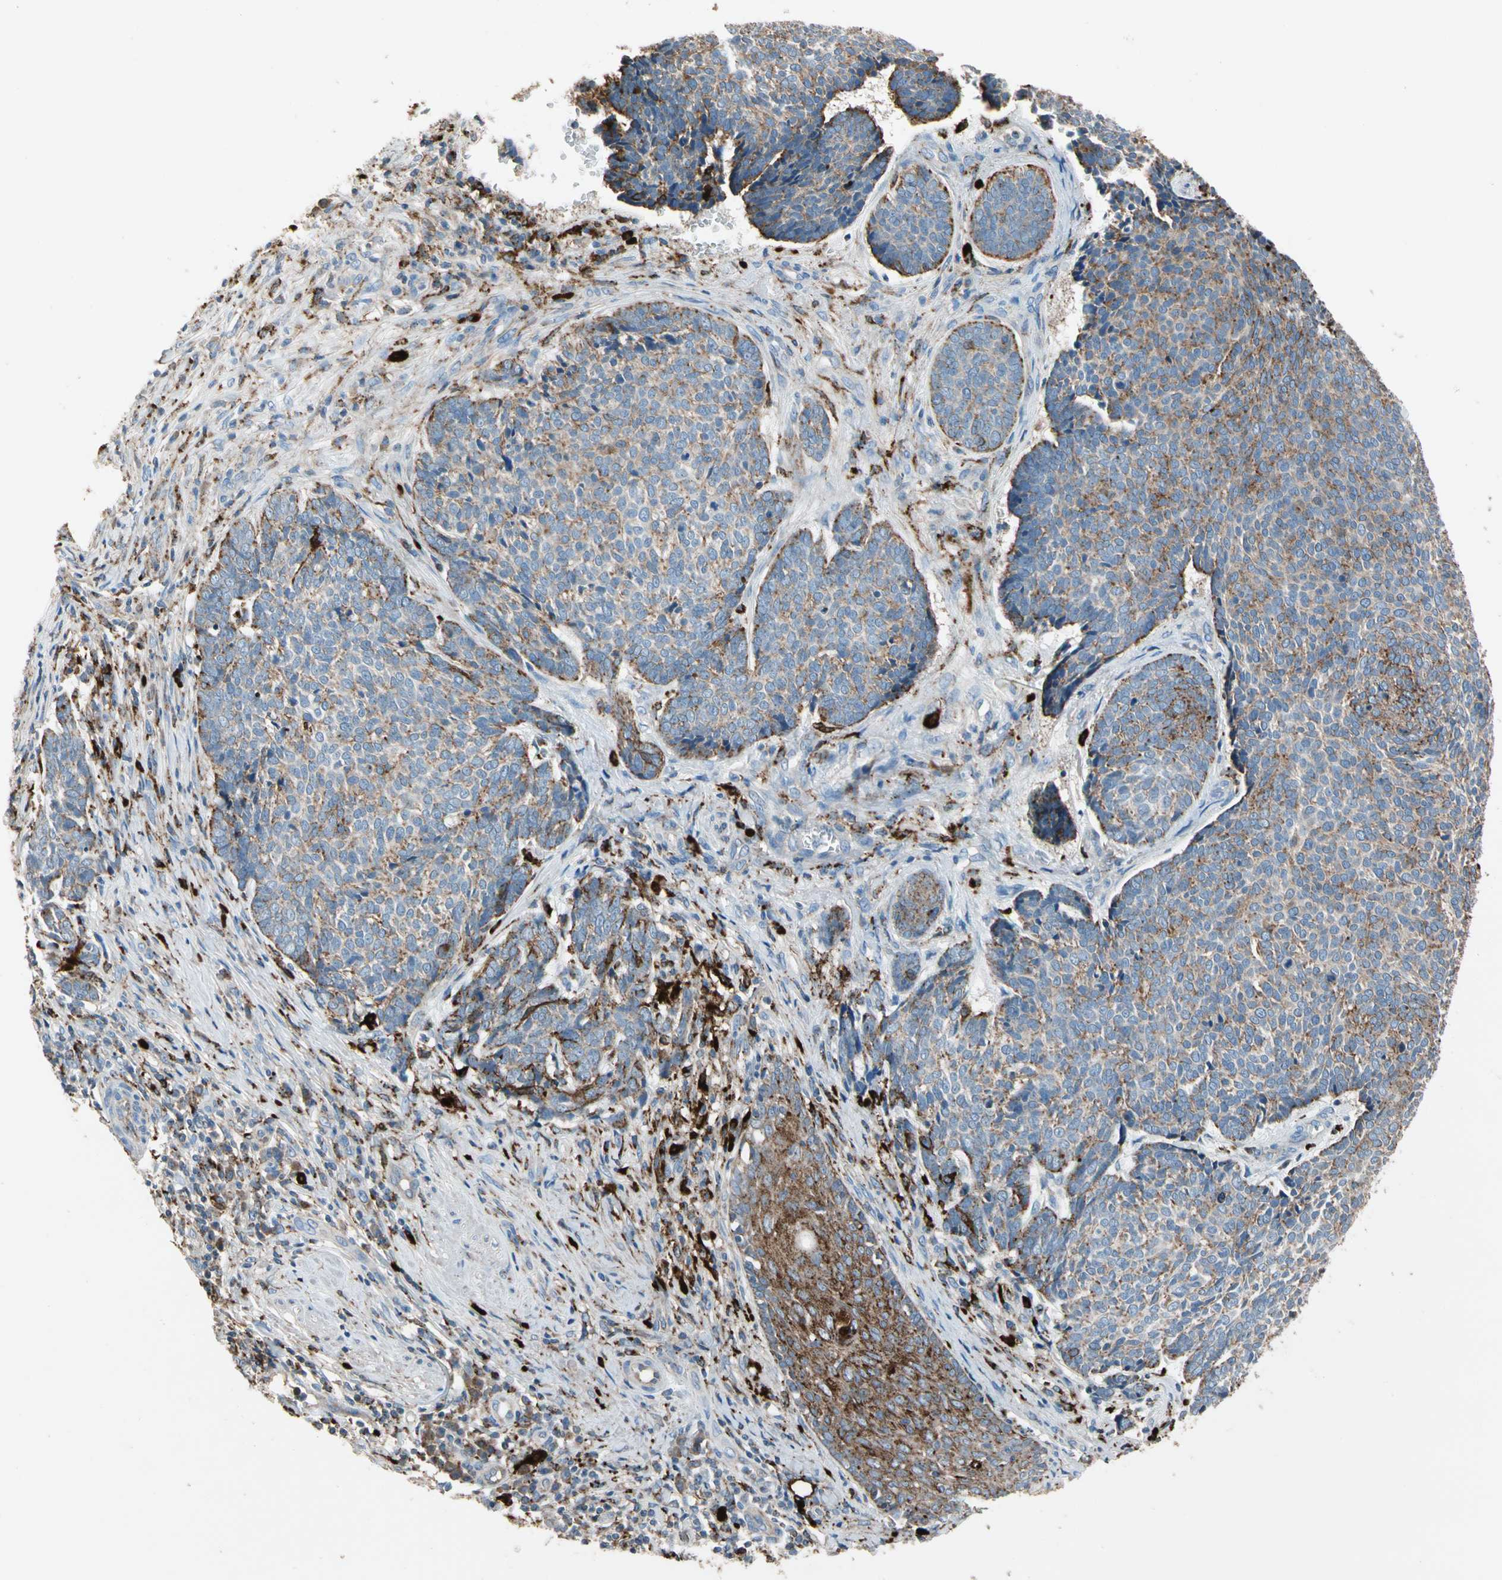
{"staining": {"intensity": "moderate", "quantity": "<25%", "location": "cytoplasmic/membranous"}, "tissue": "skin cancer", "cell_type": "Tumor cells", "image_type": "cancer", "snomed": [{"axis": "morphology", "description": "Basal cell carcinoma"}, {"axis": "topography", "description": "Skin"}], "caption": "Protein staining of skin cancer (basal cell carcinoma) tissue reveals moderate cytoplasmic/membranous expression in about <25% of tumor cells. (DAB (3,3'-diaminobenzidine) IHC with brightfield microscopy, high magnification).", "gene": "GM2A", "patient": {"sex": "male", "age": 84}}